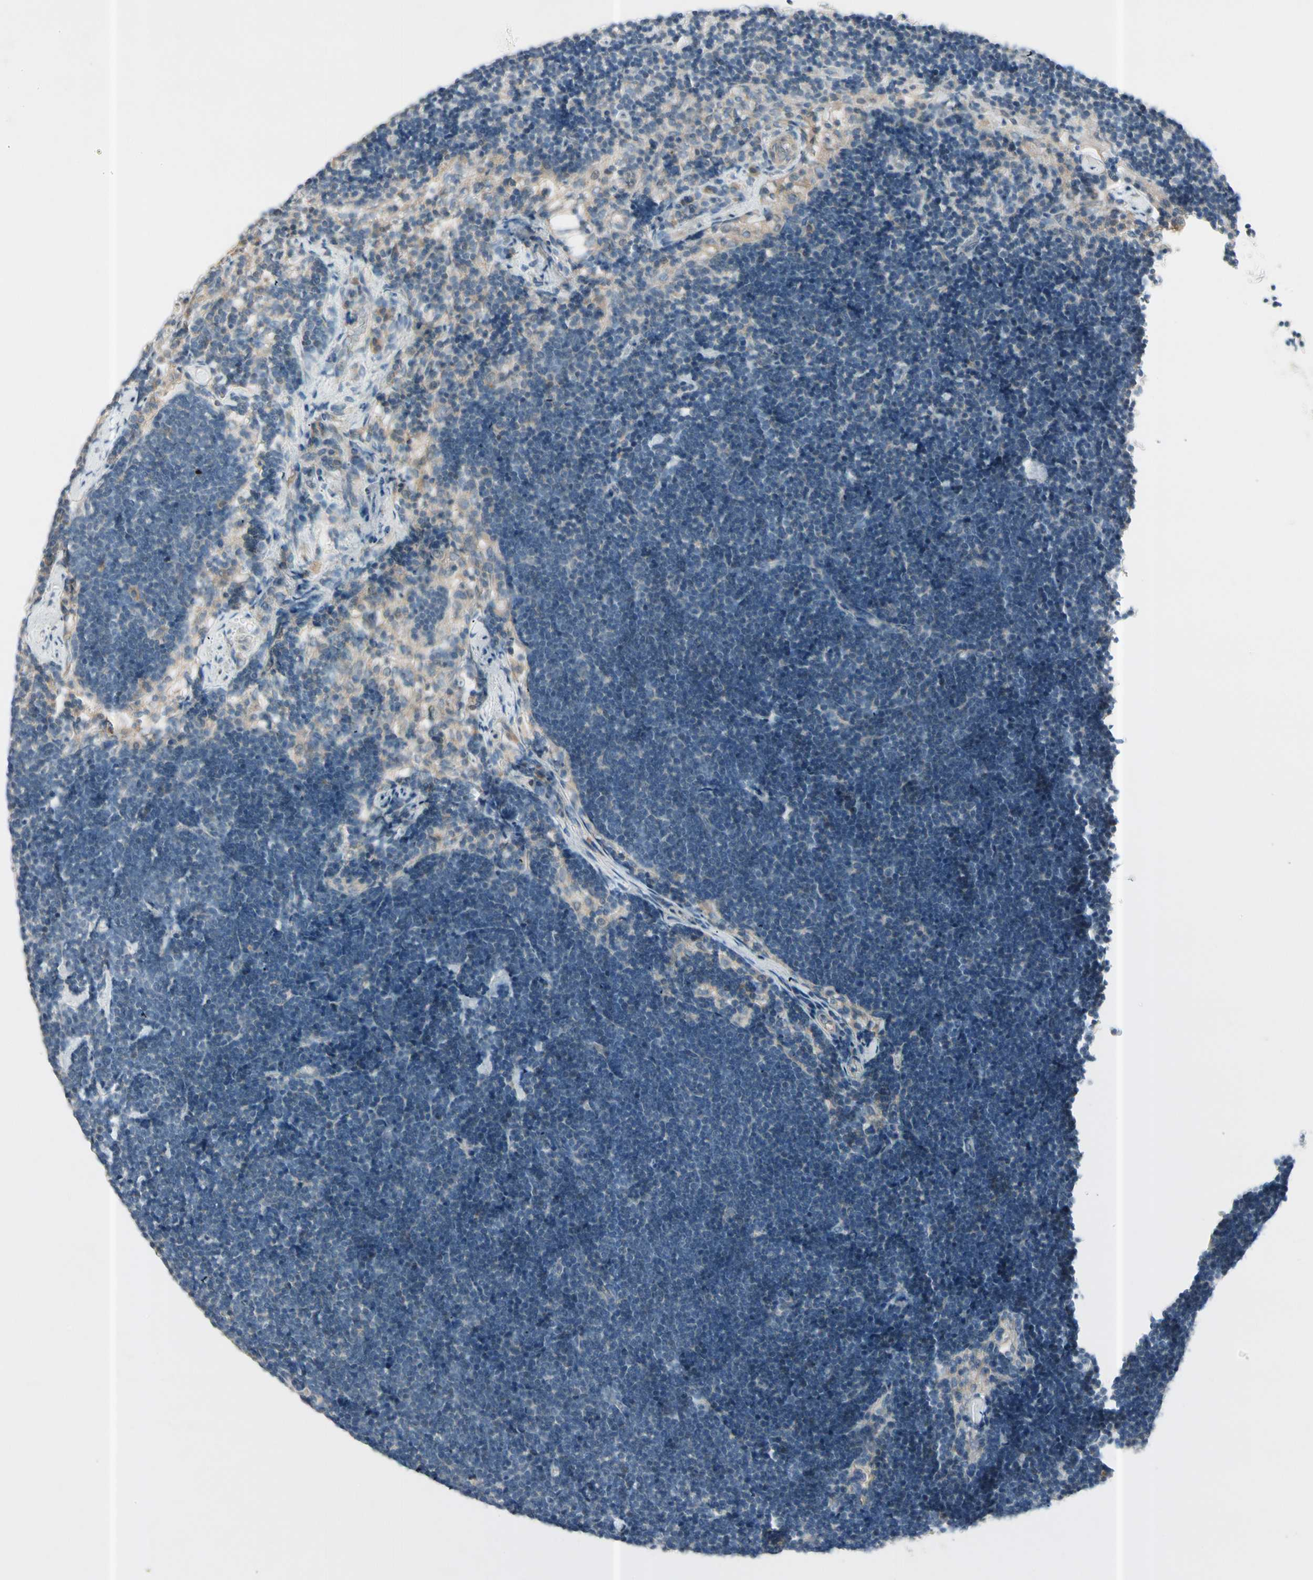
{"staining": {"intensity": "weak", "quantity": "25%-75%", "location": "cytoplasmic/membranous"}, "tissue": "lymph node", "cell_type": "Germinal center cells", "image_type": "normal", "snomed": [{"axis": "morphology", "description": "Normal tissue, NOS"}, {"axis": "topography", "description": "Lymph node"}], "caption": "Immunohistochemical staining of benign lymph node demonstrates weak cytoplasmic/membranous protein expression in approximately 25%-75% of germinal center cells.", "gene": "CYP2E1", "patient": {"sex": "male", "age": 63}}